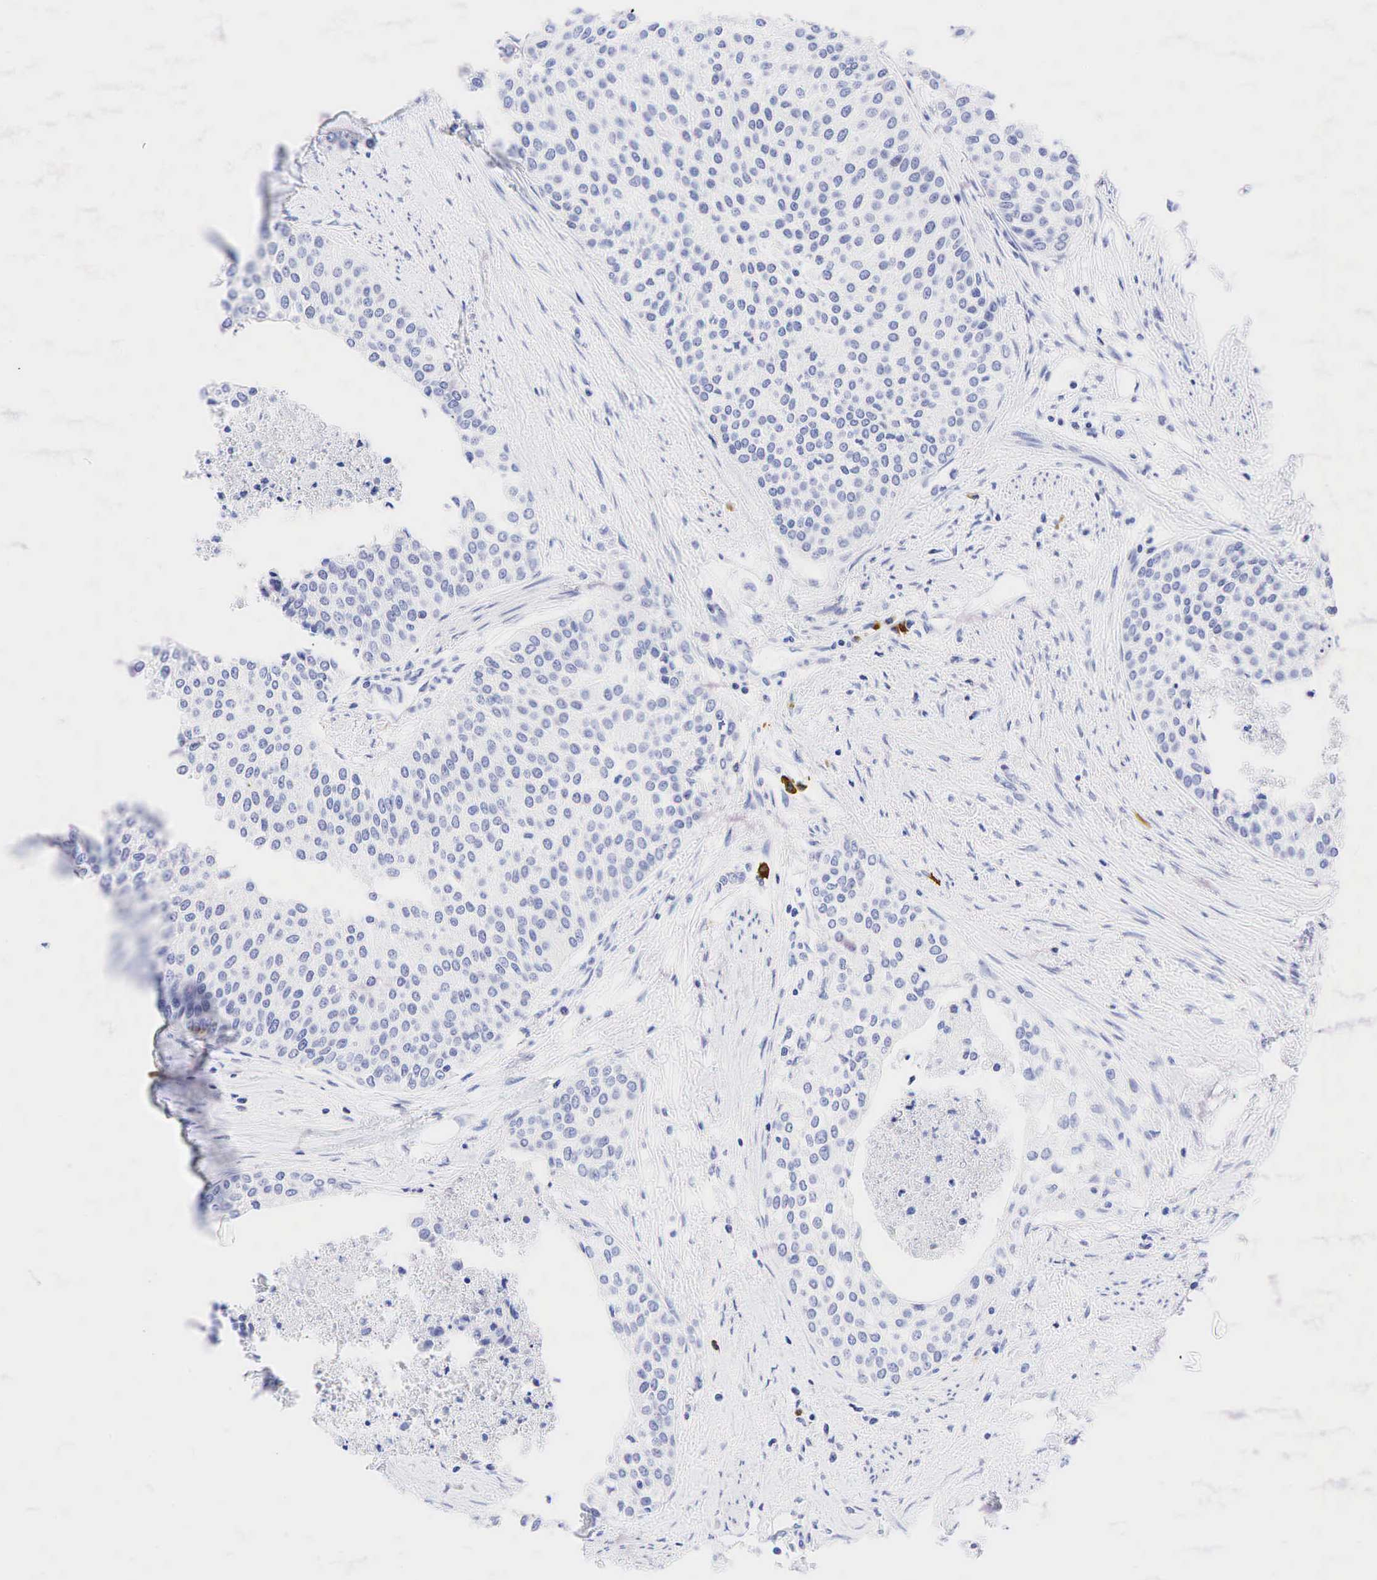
{"staining": {"intensity": "negative", "quantity": "none", "location": "none"}, "tissue": "urothelial cancer", "cell_type": "Tumor cells", "image_type": "cancer", "snomed": [{"axis": "morphology", "description": "Urothelial carcinoma, Low grade"}, {"axis": "topography", "description": "Urinary bladder"}], "caption": "Tumor cells show no significant expression in urothelial carcinoma (low-grade). (IHC, brightfield microscopy, high magnification).", "gene": "CD79A", "patient": {"sex": "female", "age": 73}}